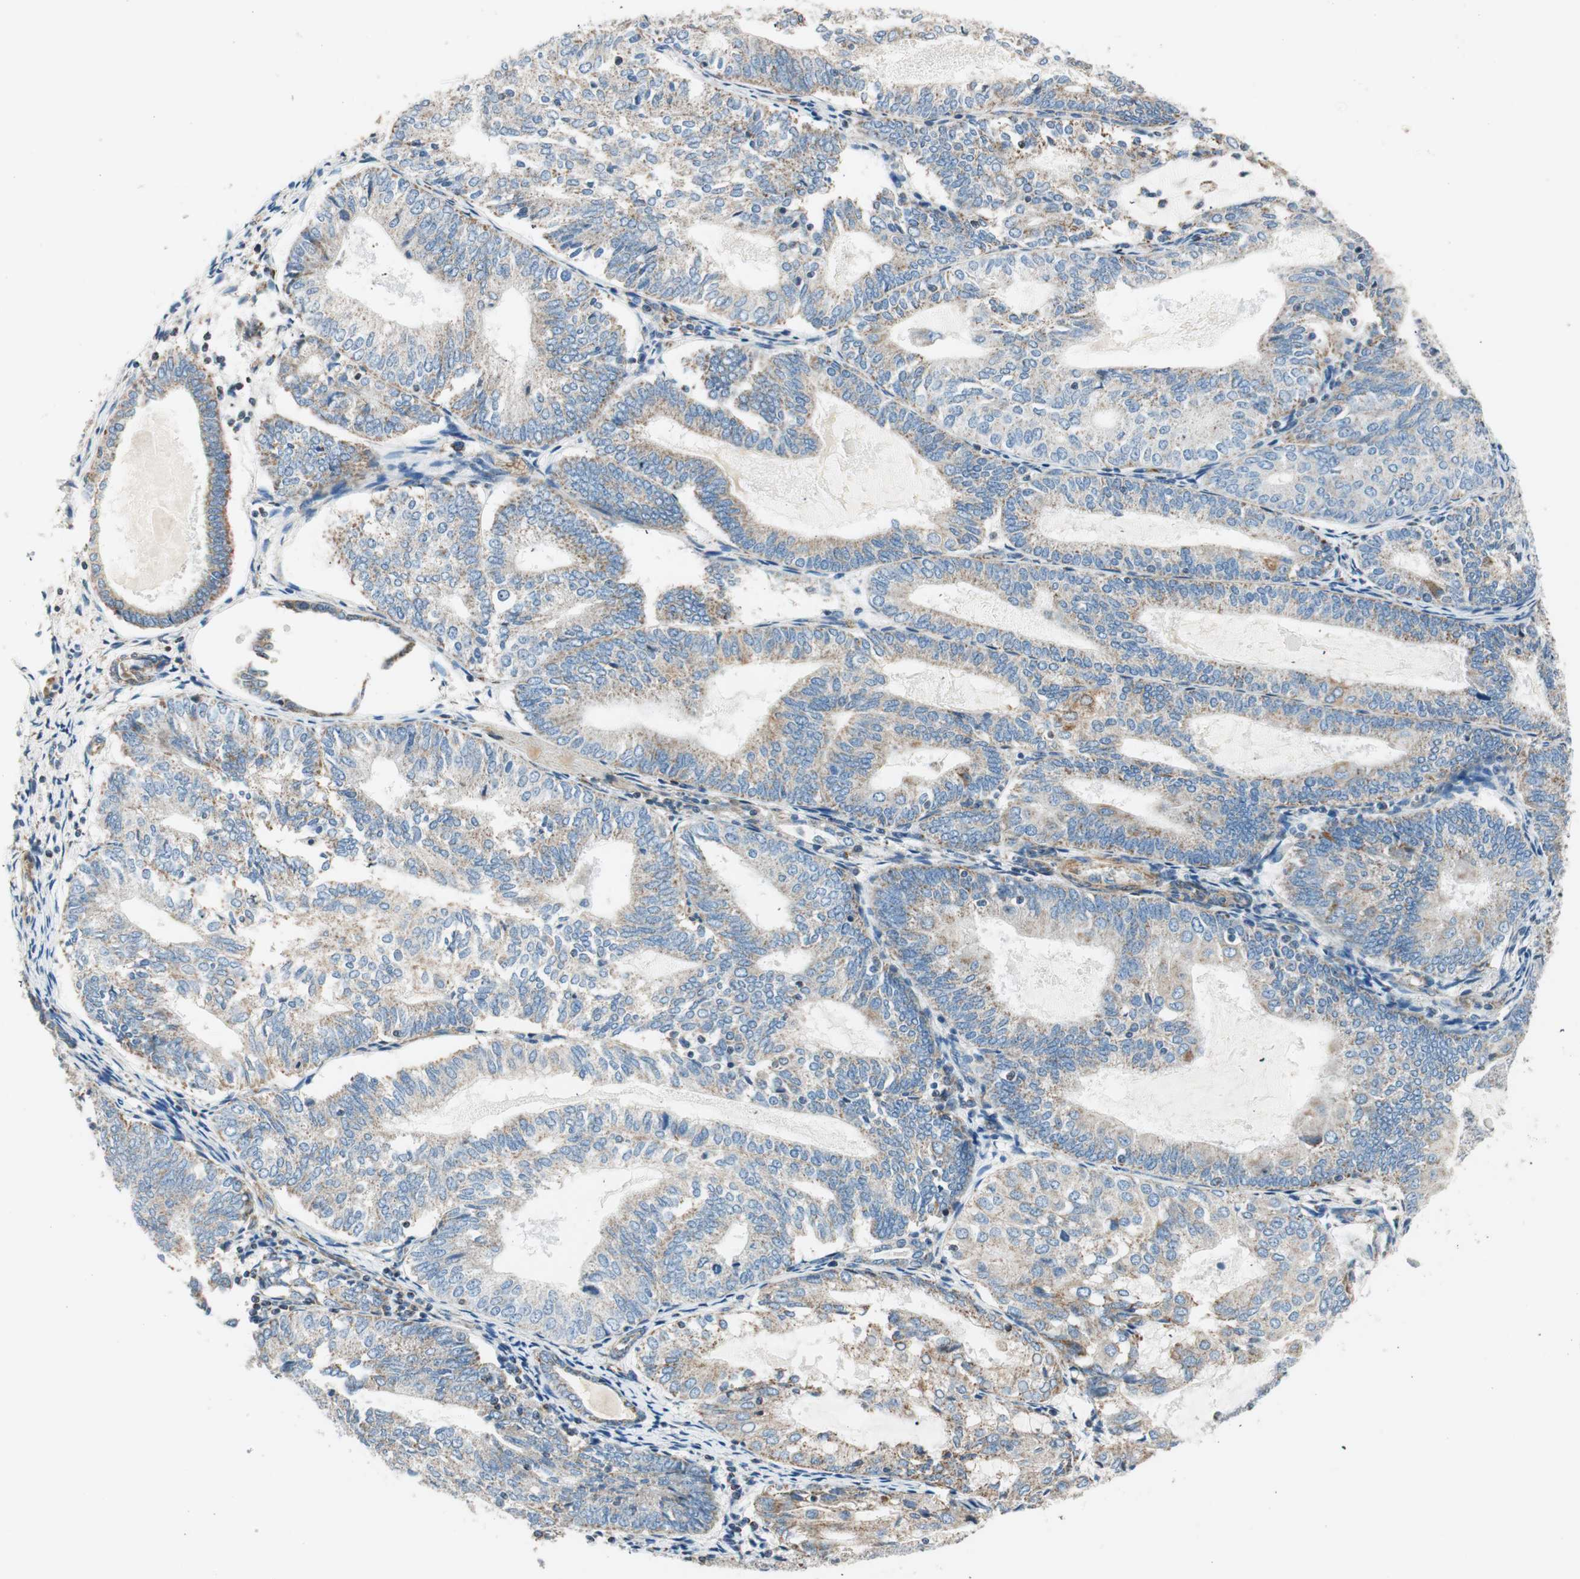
{"staining": {"intensity": "weak", "quantity": ">75%", "location": "cytoplasmic/membranous"}, "tissue": "endometrial cancer", "cell_type": "Tumor cells", "image_type": "cancer", "snomed": [{"axis": "morphology", "description": "Adenocarcinoma, NOS"}, {"axis": "topography", "description": "Endometrium"}], "caption": "High-power microscopy captured an immunohistochemistry image of endometrial cancer (adenocarcinoma), revealing weak cytoplasmic/membranous expression in about >75% of tumor cells.", "gene": "RORB", "patient": {"sex": "female", "age": 81}}